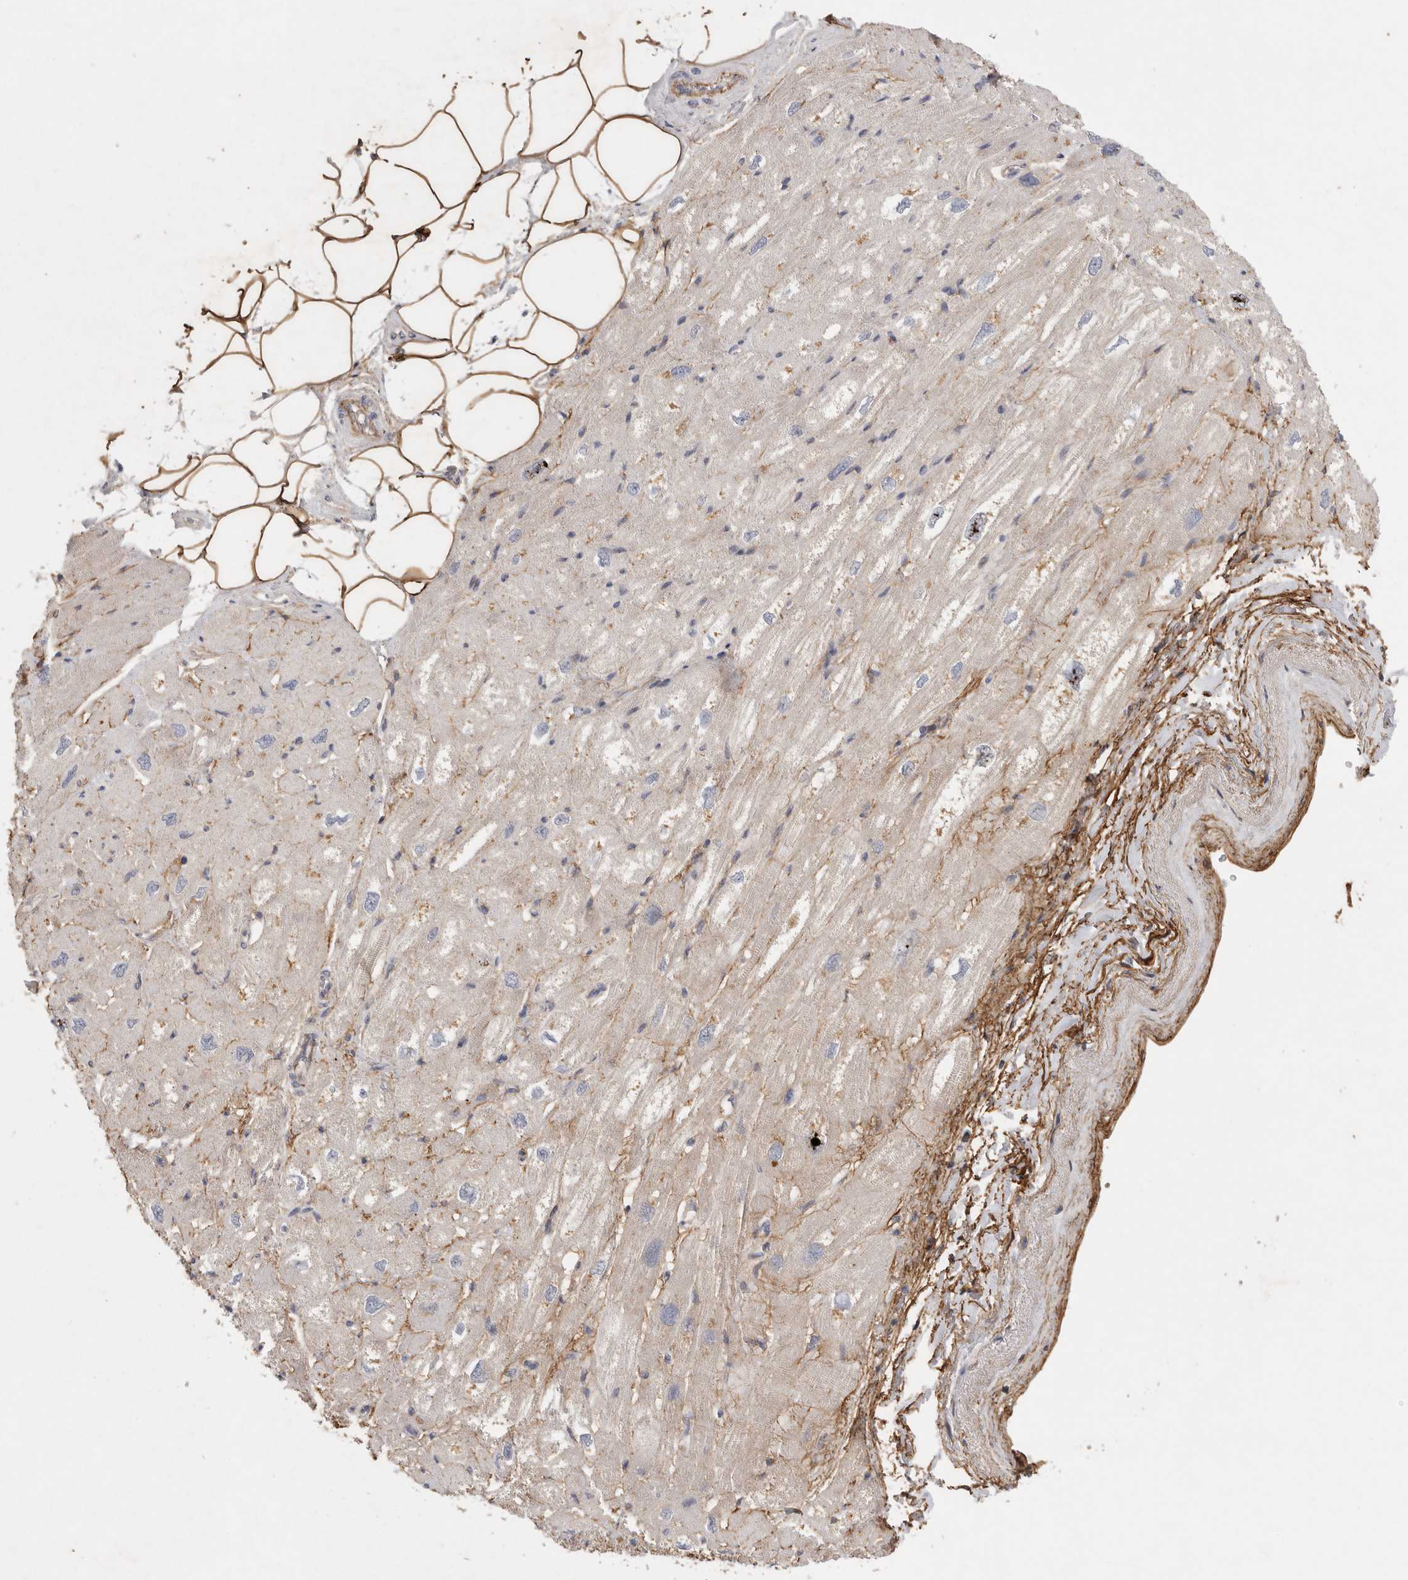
{"staining": {"intensity": "moderate", "quantity": "<25%", "location": "cytoplasmic/membranous"}, "tissue": "heart muscle", "cell_type": "Cardiomyocytes", "image_type": "normal", "snomed": [{"axis": "morphology", "description": "Normal tissue, NOS"}, {"axis": "topography", "description": "Heart"}], "caption": "Benign heart muscle displays moderate cytoplasmic/membranous expression in approximately <25% of cardiomyocytes, visualized by immunohistochemistry.", "gene": "CFAP298", "patient": {"sex": "male", "age": 50}}